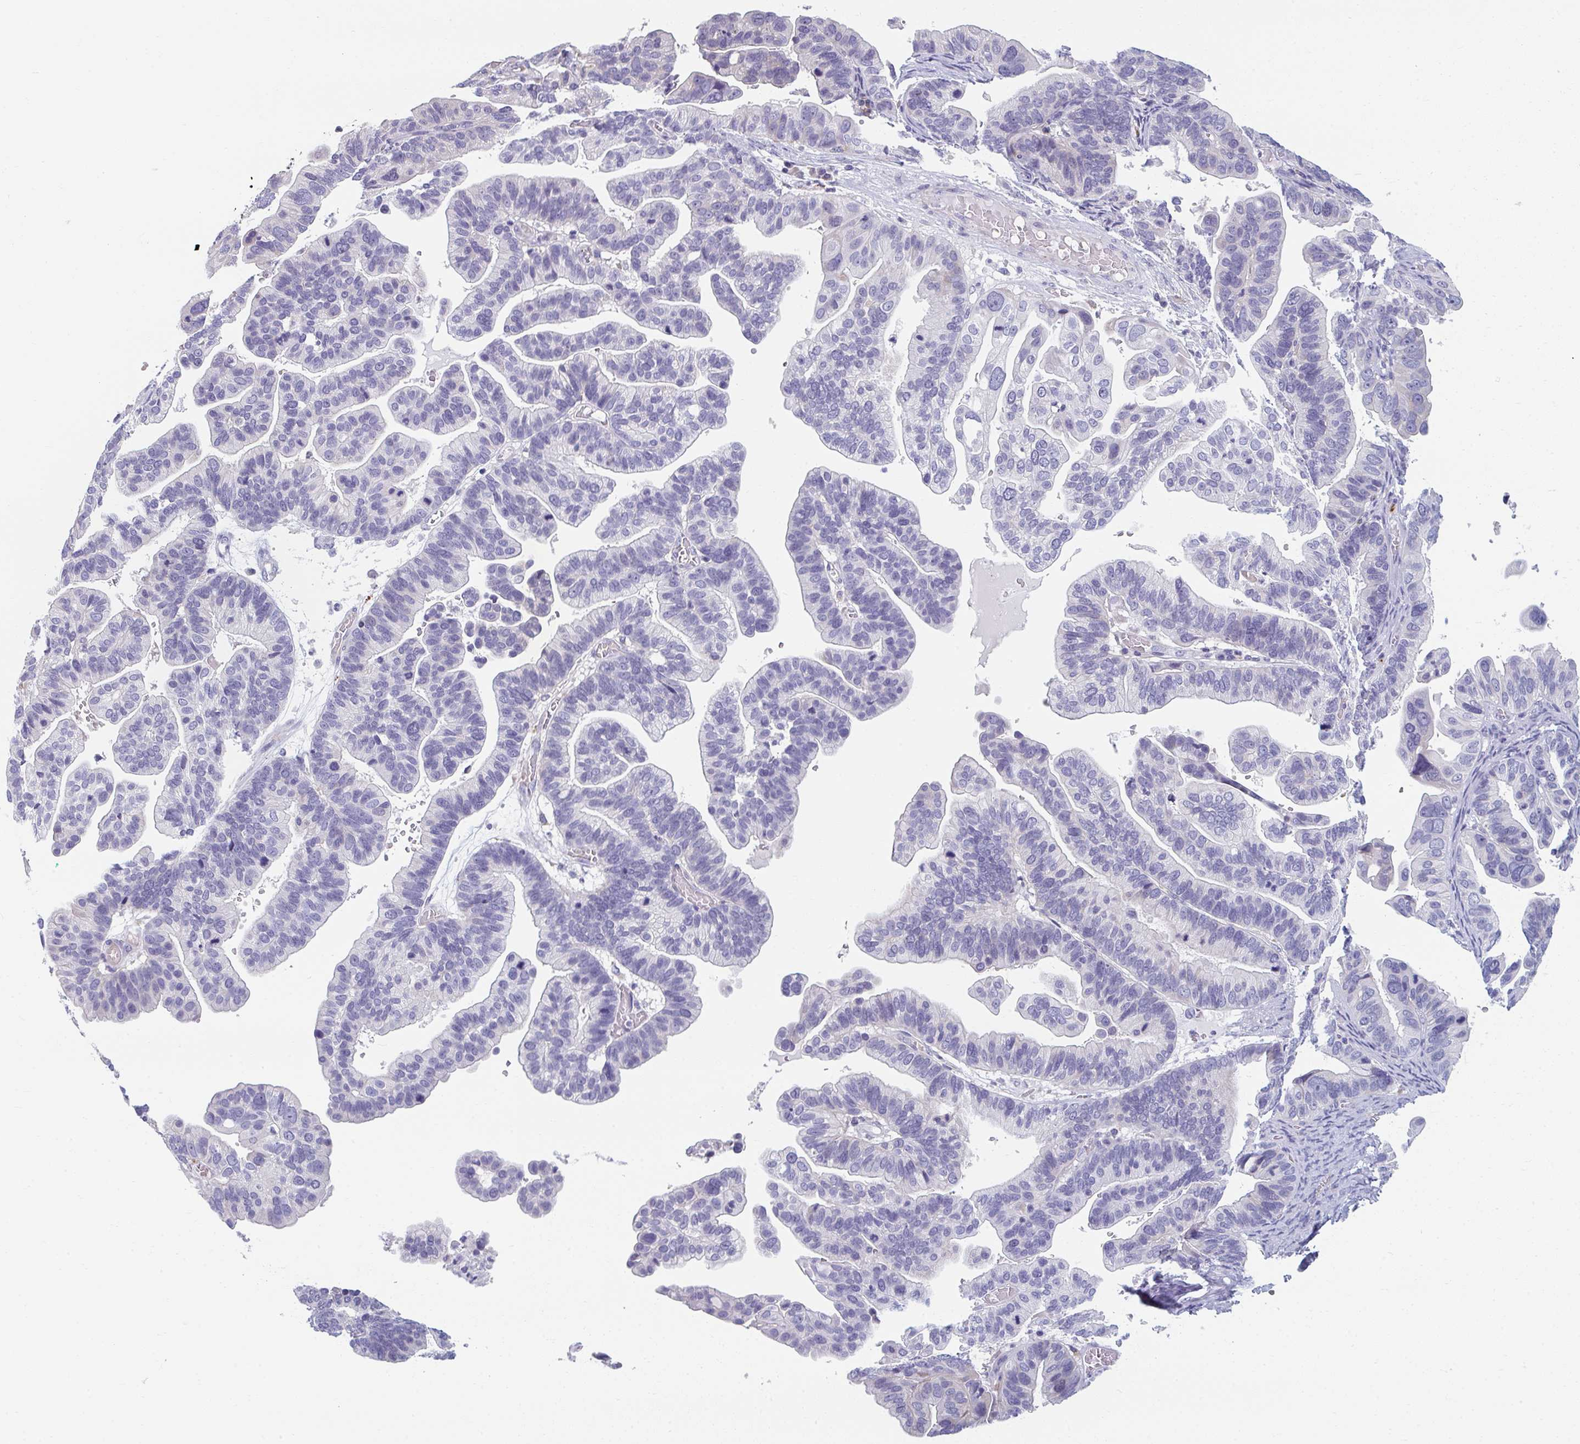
{"staining": {"intensity": "weak", "quantity": "<25%", "location": "cytoplasmic/membranous"}, "tissue": "ovarian cancer", "cell_type": "Tumor cells", "image_type": "cancer", "snomed": [{"axis": "morphology", "description": "Cystadenocarcinoma, serous, NOS"}, {"axis": "topography", "description": "Ovary"}], "caption": "Serous cystadenocarcinoma (ovarian) was stained to show a protein in brown. There is no significant expression in tumor cells.", "gene": "EIF1AD", "patient": {"sex": "female", "age": 56}}